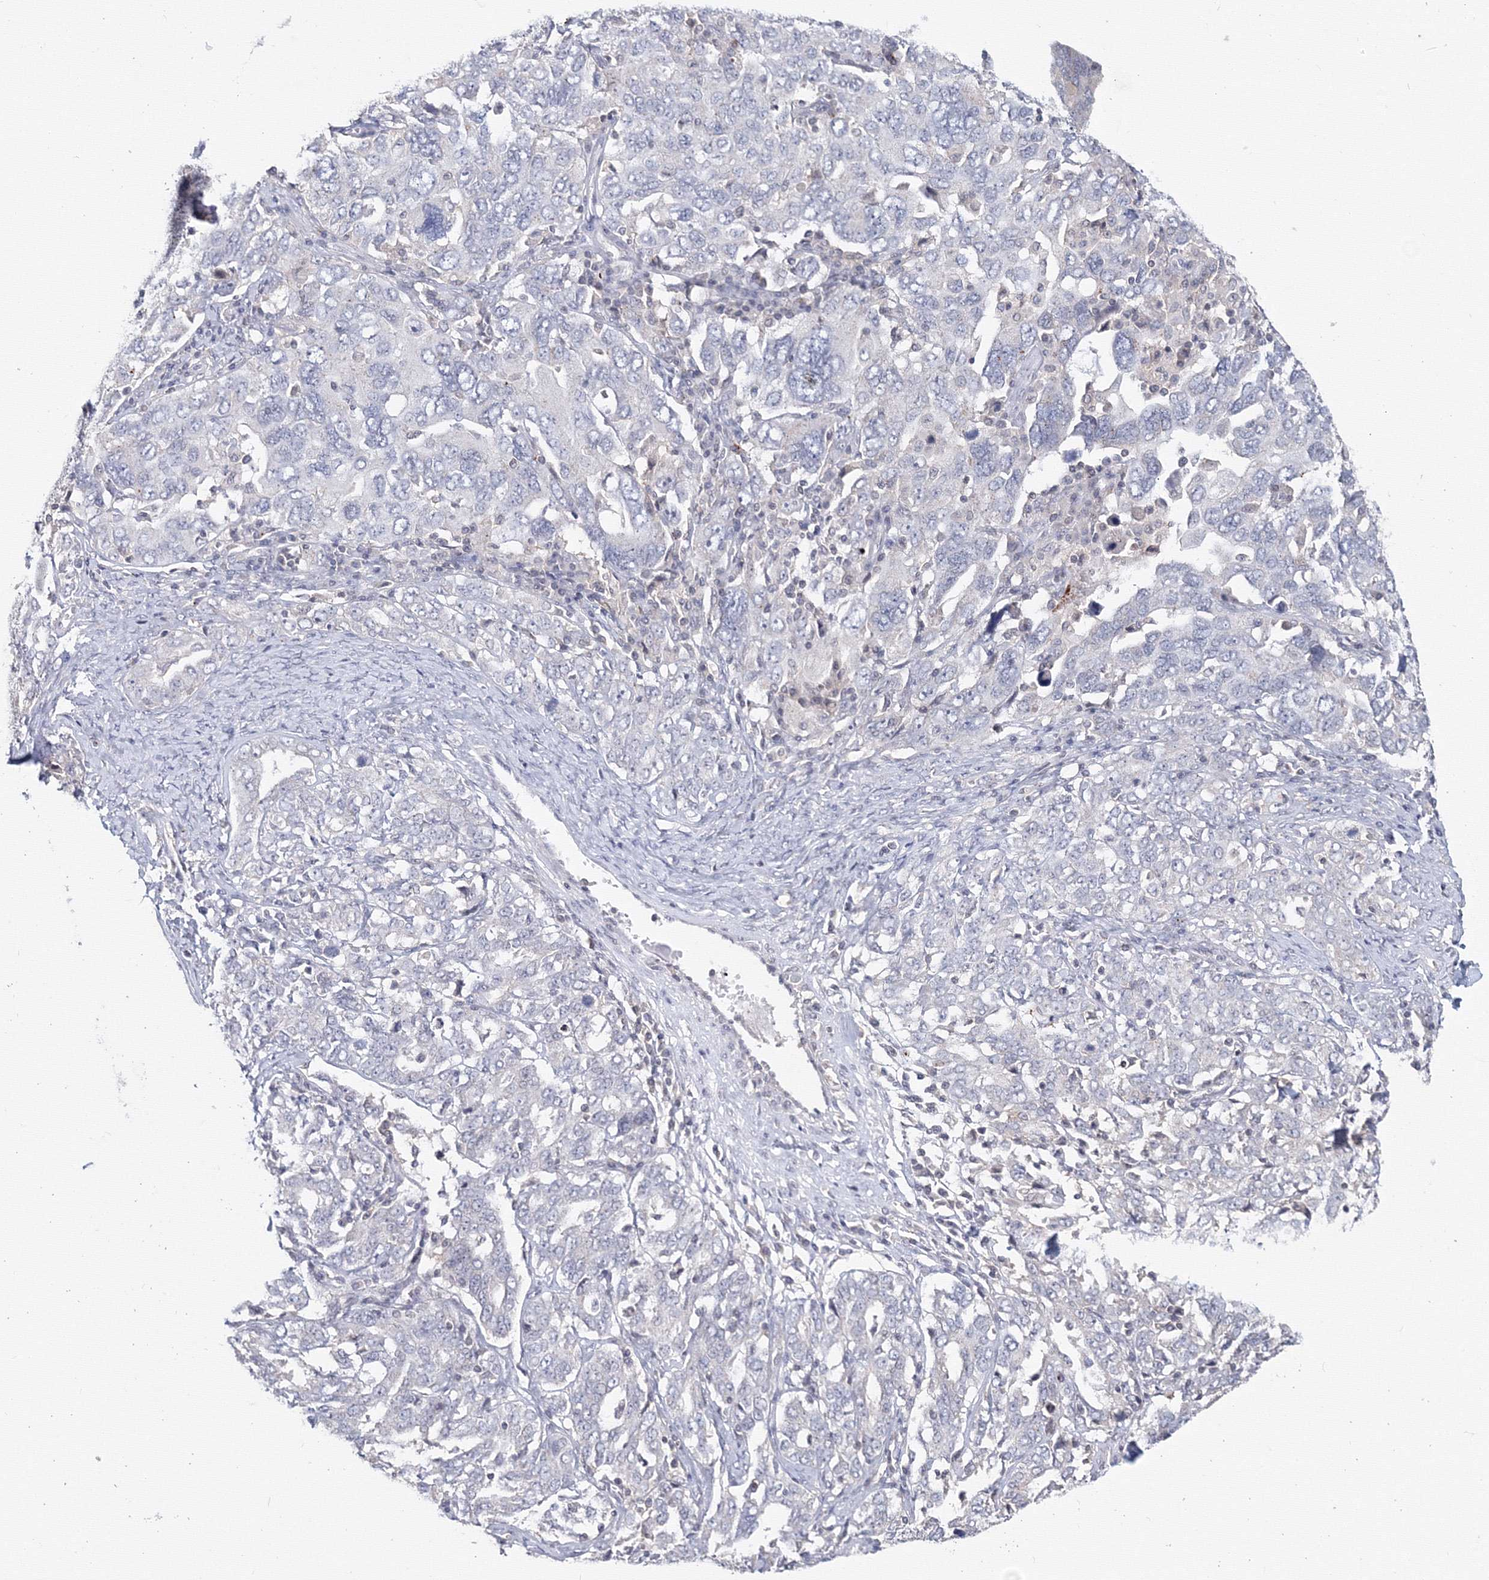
{"staining": {"intensity": "negative", "quantity": "none", "location": "none"}, "tissue": "ovarian cancer", "cell_type": "Tumor cells", "image_type": "cancer", "snomed": [{"axis": "morphology", "description": "Carcinoma, endometroid"}, {"axis": "topography", "description": "Ovary"}], "caption": "A micrograph of ovarian cancer stained for a protein shows no brown staining in tumor cells.", "gene": "SLC7A7", "patient": {"sex": "female", "age": 62}}